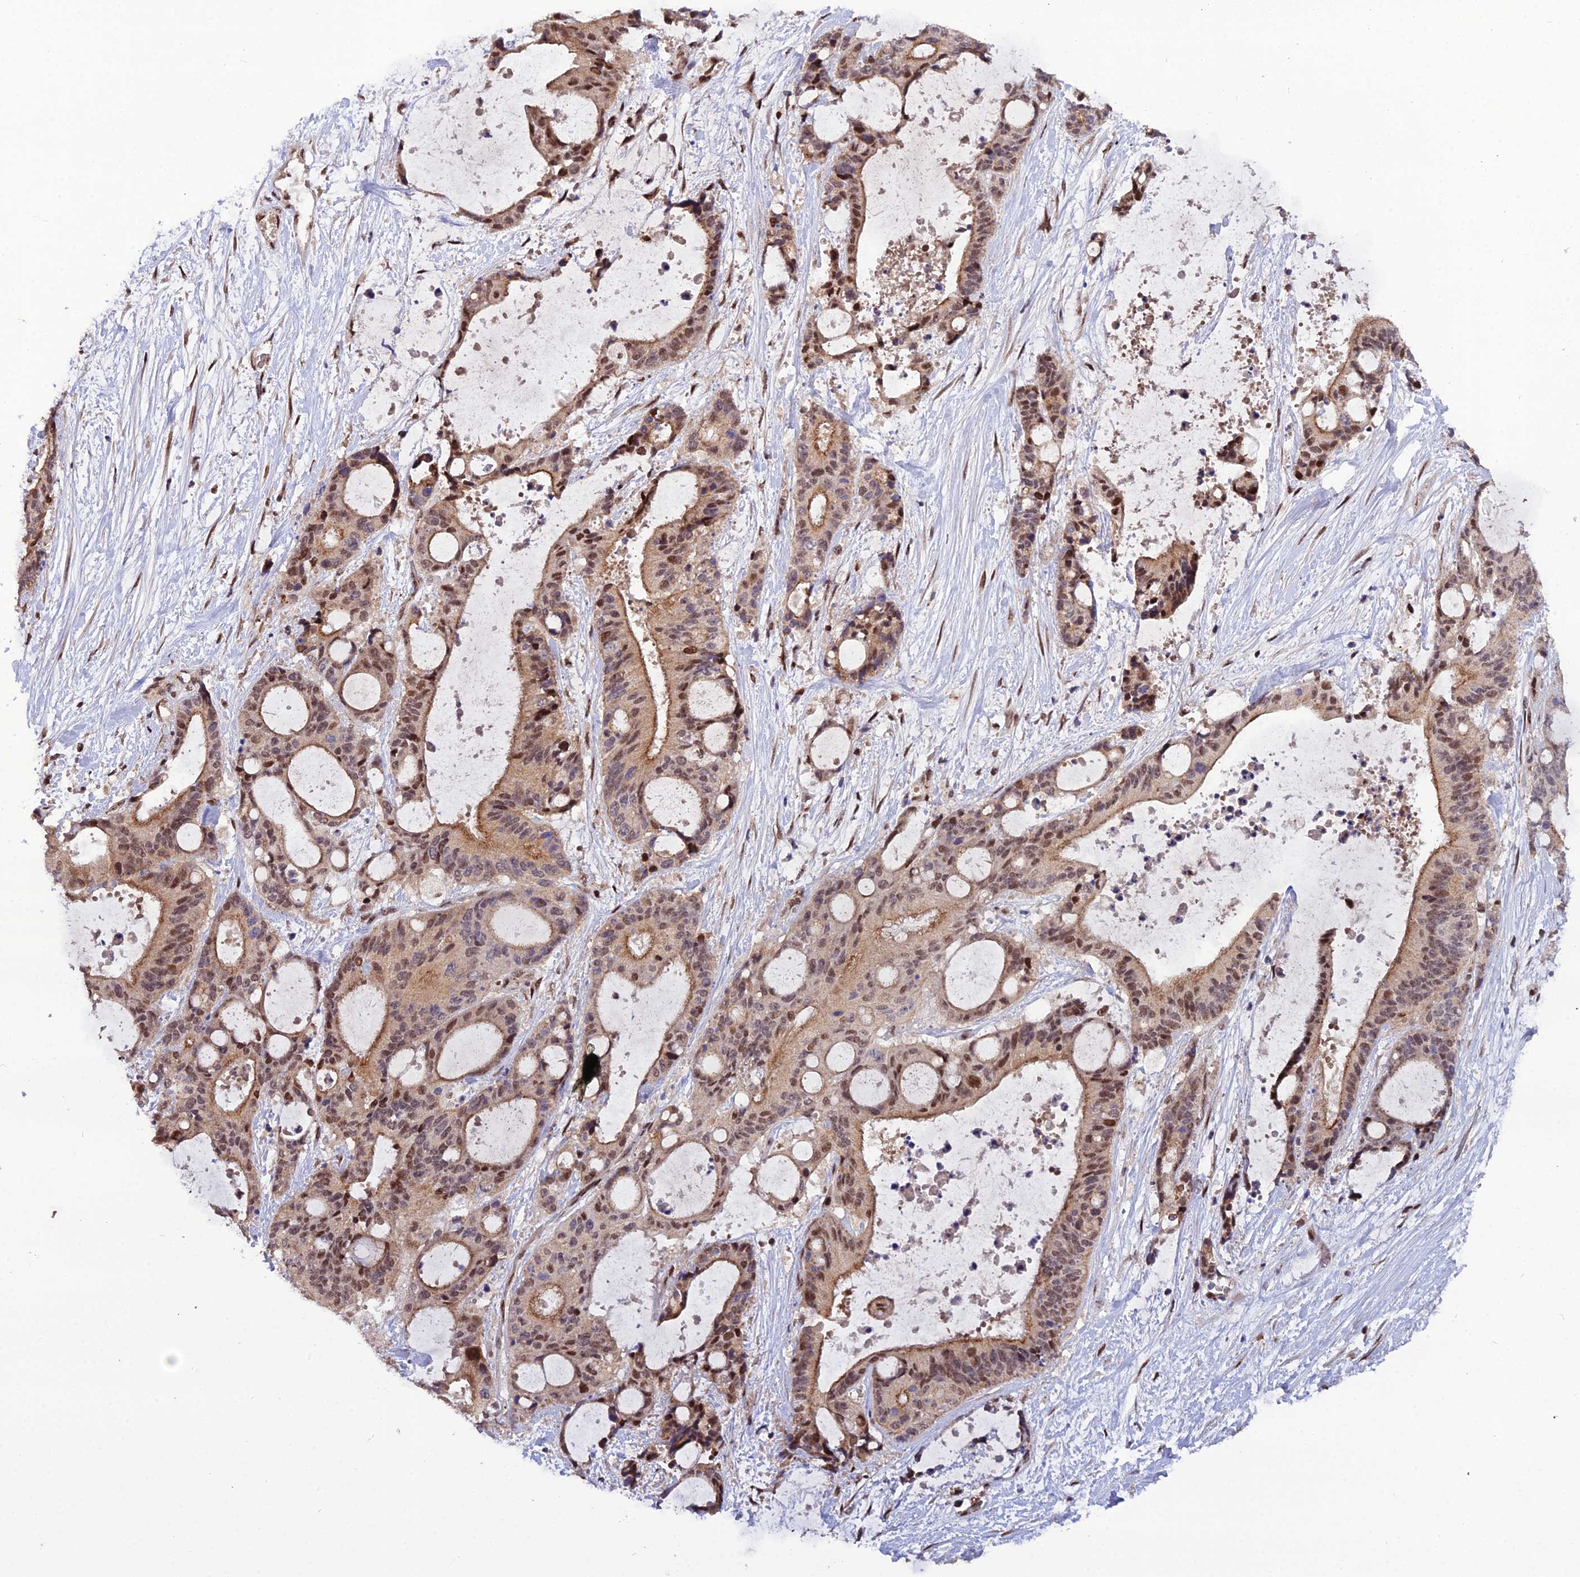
{"staining": {"intensity": "moderate", "quantity": ">75%", "location": "cytoplasmic/membranous,nuclear"}, "tissue": "liver cancer", "cell_type": "Tumor cells", "image_type": "cancer", "snomed": [{"axis": "morphology", "description": "Normal tissue, NOS"}, {"axis": "morphology", "description": "Cholangiocarcinoma"}, {"axis": "topography", "description": "Liver"}, {"axis": "topography", "description": "Peripheral nerve tissue"}], "caption": "A photomicrograph of liver cancer stained for a protein demonstrates moderate cytoplasmic/membranous and nuclear brown staining in tumor cells.", "gene": "ARL2", "patient": {"sex": "female", "age": 73}}